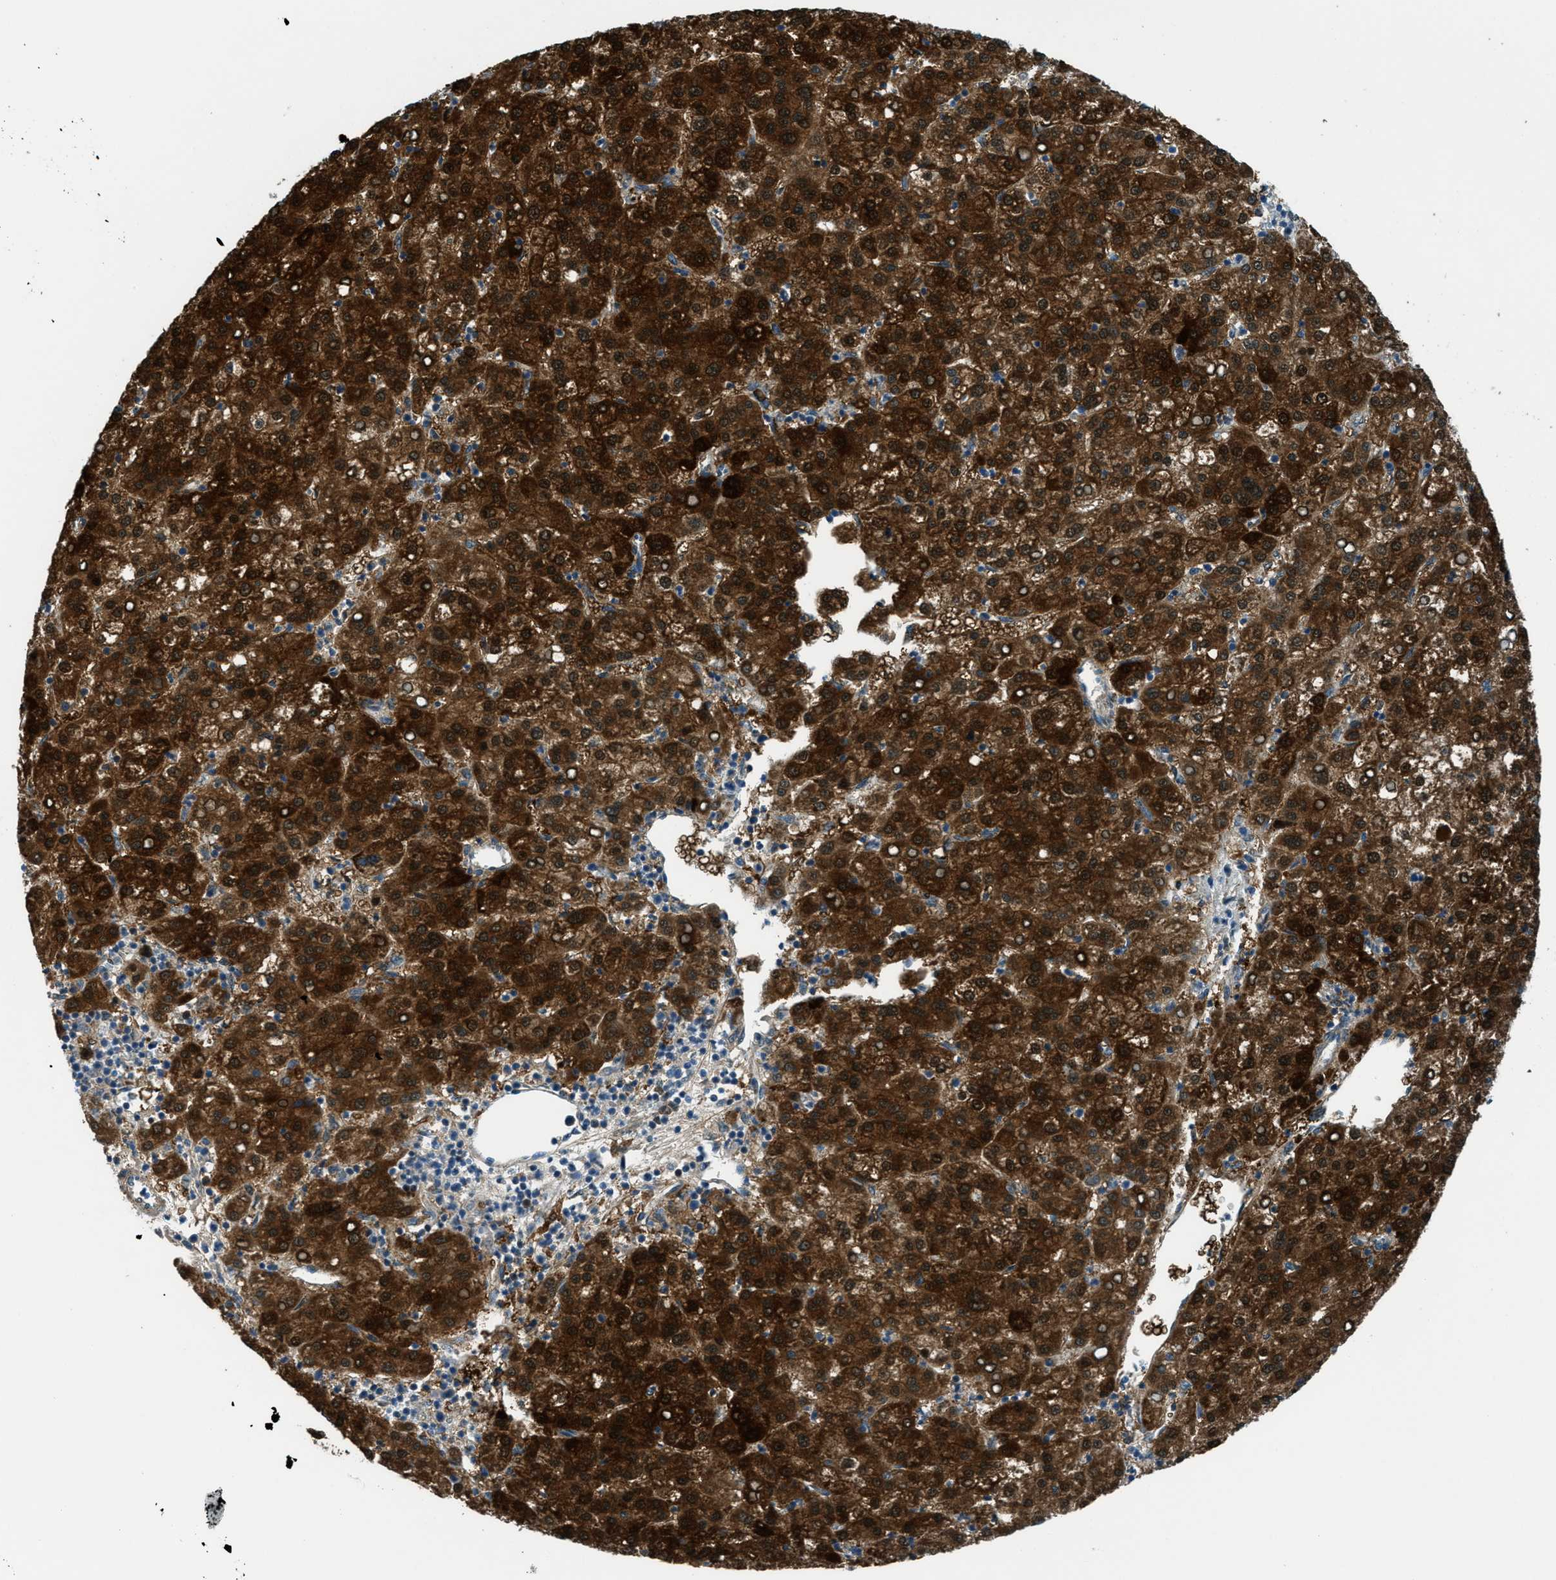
{"staining": {"intensity": "strong", "quantity": ">75%", "location": "cytoplasmic/membranous"}, "tissue": "liver cancer", "cell_type": "Tumor cells", "image_type": "cancer", "snomed": [{"axis": "morphology", "description": "Carcinoma, Hepatocellular, NOS"}, {"axis": "topography", "description": "Liver"}], "caption": "Liver cancer was stained to show a protein in brown. There is high levels of strong cytoplasmic/membranous expression in approximately >75% of tumor cells.", "gene": "NPEPL1", "patient": {"sex": "female", "age": 58}}